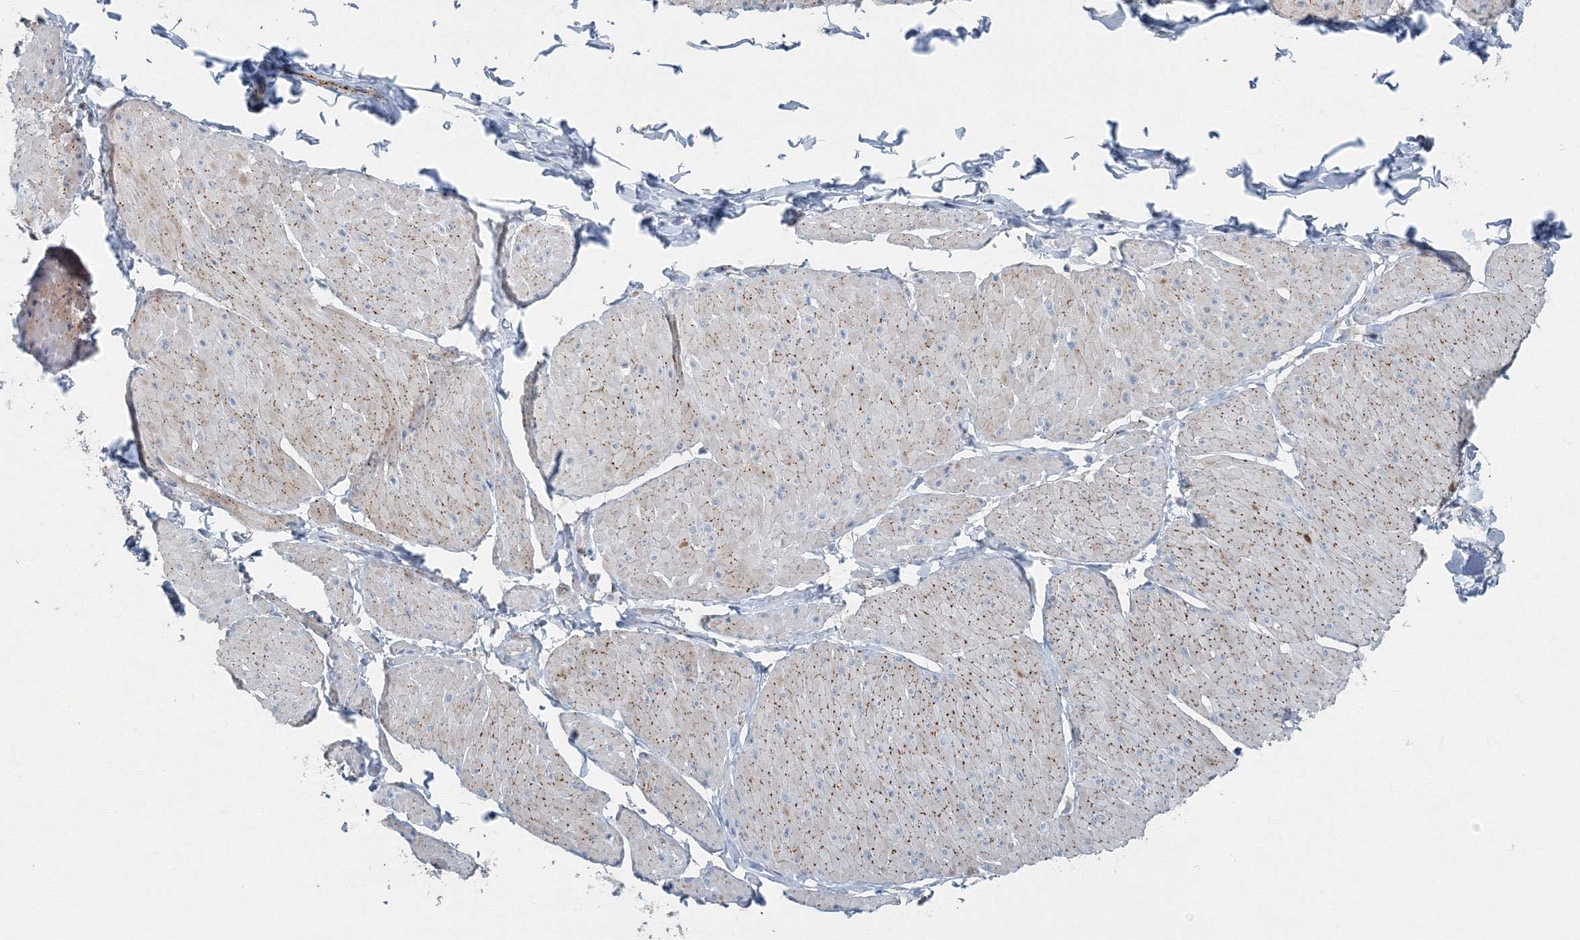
{"staining": {"intensity": "moderate", "quantity": "<25%", "location": "cytoplasmic/membranous"}, "tissue": "smooth muscle", "cell_type": "Smooth muscle cells", "image_type": "normal", "snomed": [{"axis": "morphology", "description": "Urothelial carcinoma, High grade"}, {"axis": "topography", "description": "Urinary bladder"}], "caption": "Smooth muscle stained with DAB immunohistochemistry exhibits low levels of moderate cytoplasmic/membranous positivity in approximately <25% of smooth muscle cells.", "gene": "AASDH", "patient": {"sex": "male", "age": 46}}